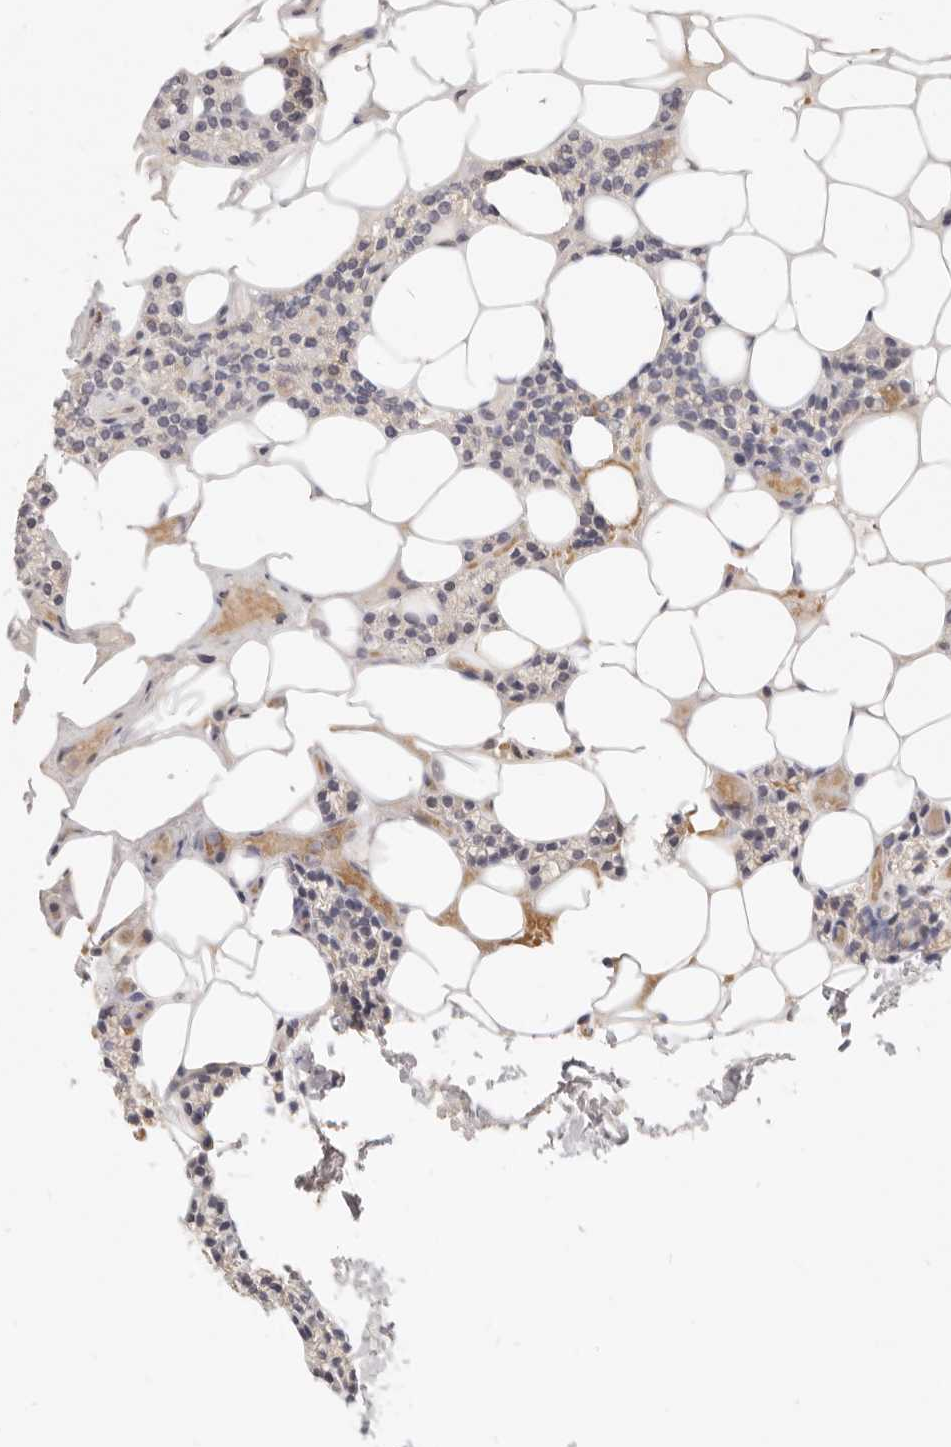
{"staining": {"intensity": "negative", "quantity": "none", "location": "none"}, "tissue": "parathyroid gland", "cell_type": "Glandular cells", "image_type": "normal", "snomed": [{"axis": "morphology", "description": "Normal tissue, NOS"}, {"axis": "topography", "description": "Parathyroid gland"}], "caption": "High power microscopy micrograph of an immunohistochemistry micrograph of unremarkable parathyroid gland, revealing no significant expression in glandular cells.", "gene": "LTB4R2", "patient": {"sex": "male", "age": 75}}